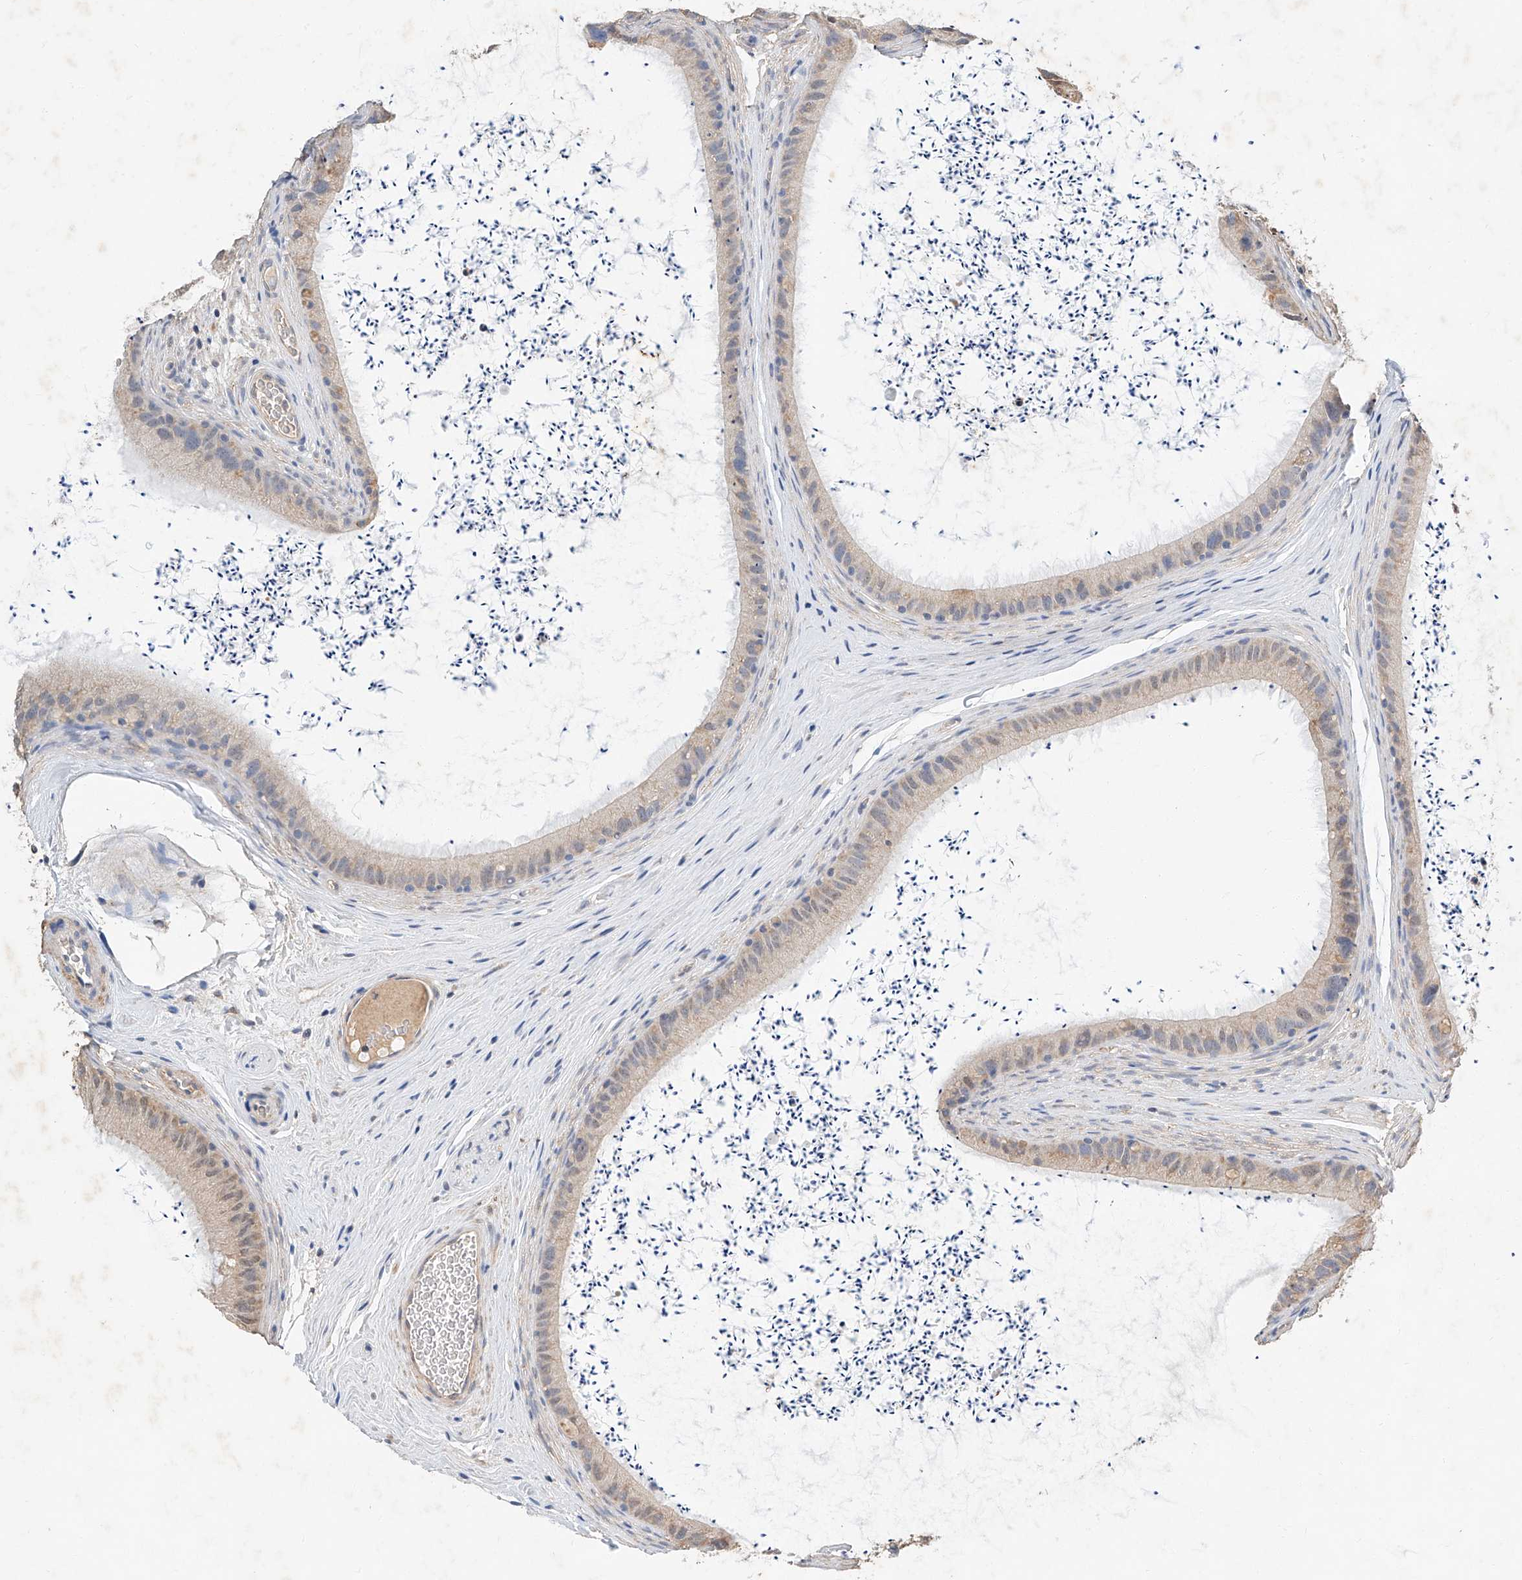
{"staining": {"intensity": "weak", "quantity": "25%-75%", "location": "cytoplasmic/membranous"}, "tissue": "epididymis", "cell_type": "Glandular cells", "image_type": "normal", "snomed": [{"axis": "morphology", "description": "Normal tissue, NOS"}, {"axis": "topography", "description": "Epididymis, spermatic cord, NOS"}], "caption": "About 25%-75% of glandular cells in normal epididymis exhibit weak cytoplasmic/membranous protein expression as visualized by brown immunohistochemical staining.", "gene": "CTDP1", "patient": {"sex": "male", "age": 50}}